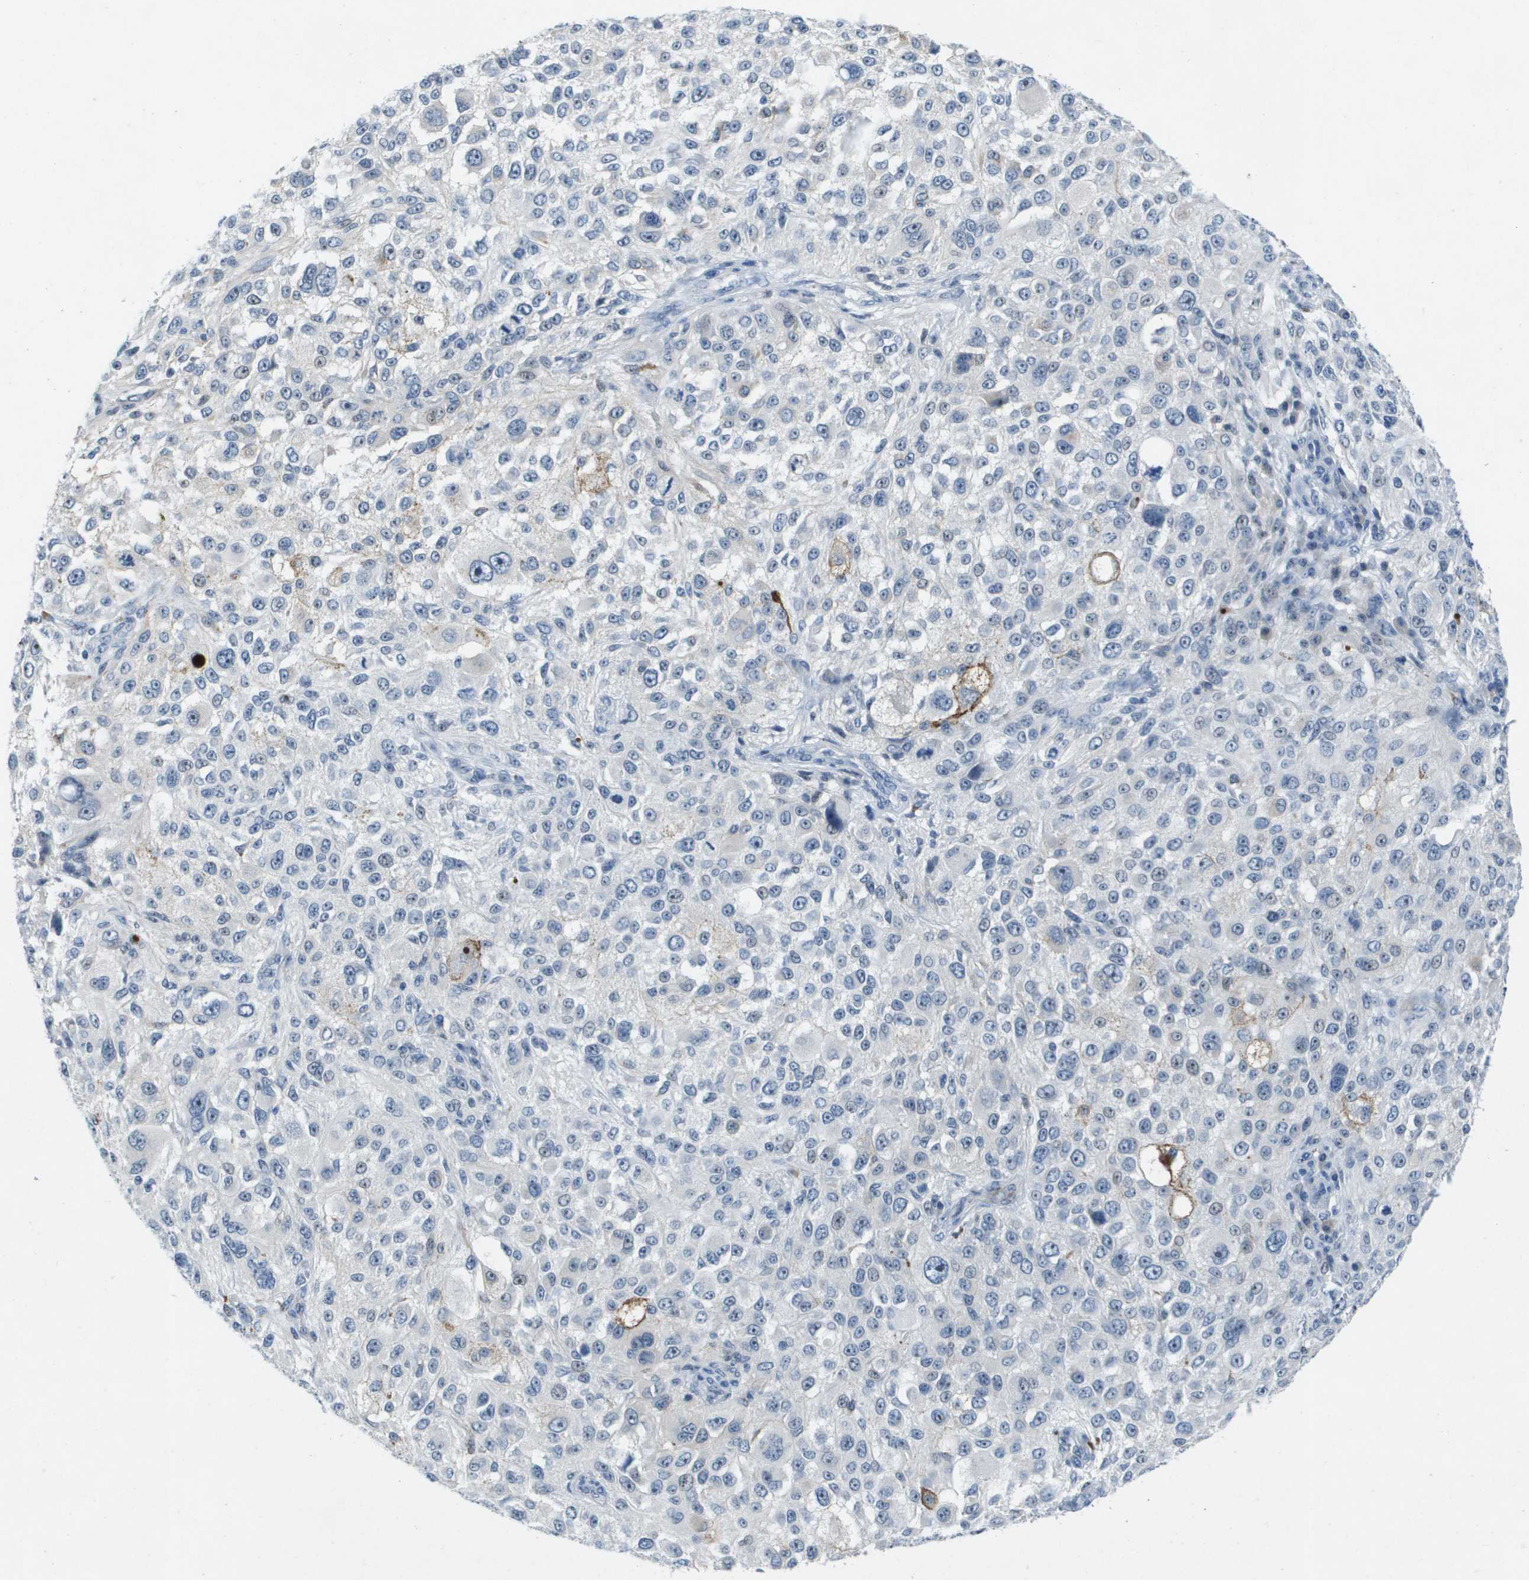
{"staining": {"intensity": "weak", "quantity": "<25%", "location": "nuclear"}, "tissue": "melanoma", "cell_type": "Tumor cells", "image_type": "cancer", "snomed": [{"axis": "morphology", "description": "Necrosis, NOS"}, {"axis": "morphology", "description": "Malignant melanoma, NOS"}, {"axis": "topography", "description": "Skin"}], "caption": "Protein analysis of malignant melanoma shows no significant expression in tumor cells.", "gene": "ITGA6", "patient": {"sex": "female", "age": 87}}